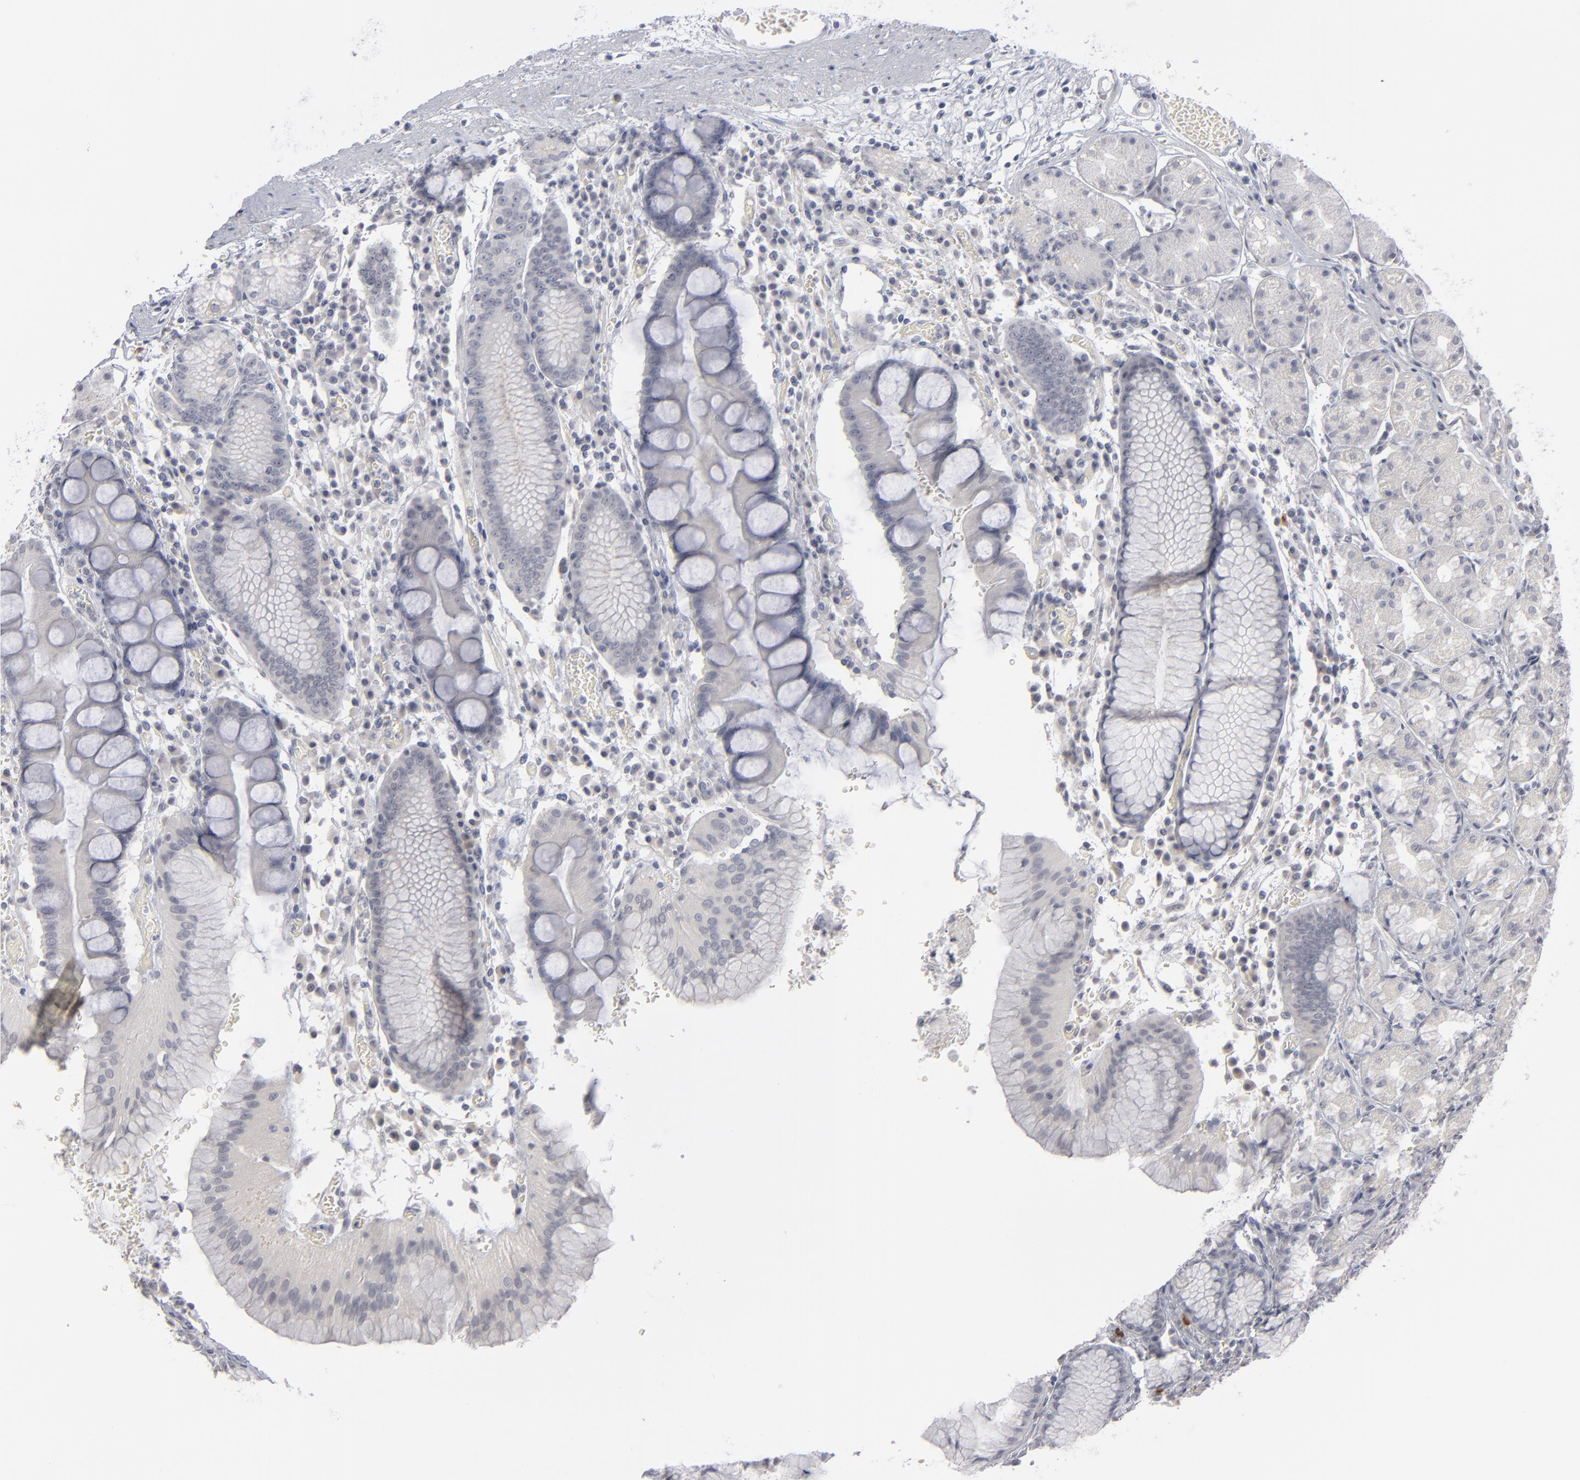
{"staining": {"intensity": "negative", "quantity": "none", "location": "none"}, "tissue": "stomach", "cell_type": "Glandular cells", "image_type": "normal", "snomed": [{"axis": "morphology", "description": "Normal tissue, NOS"}, {"axis": "topography", "description": "Stomach, lower"}], "caption": "The micrograph demonstrates no staining of glandular cells in benign stomach. (DAB immunohistochemistry with hematoxylin counter stain).", "gene": "KIAA1210", "patient": {"sex": "female", "age": 73}}